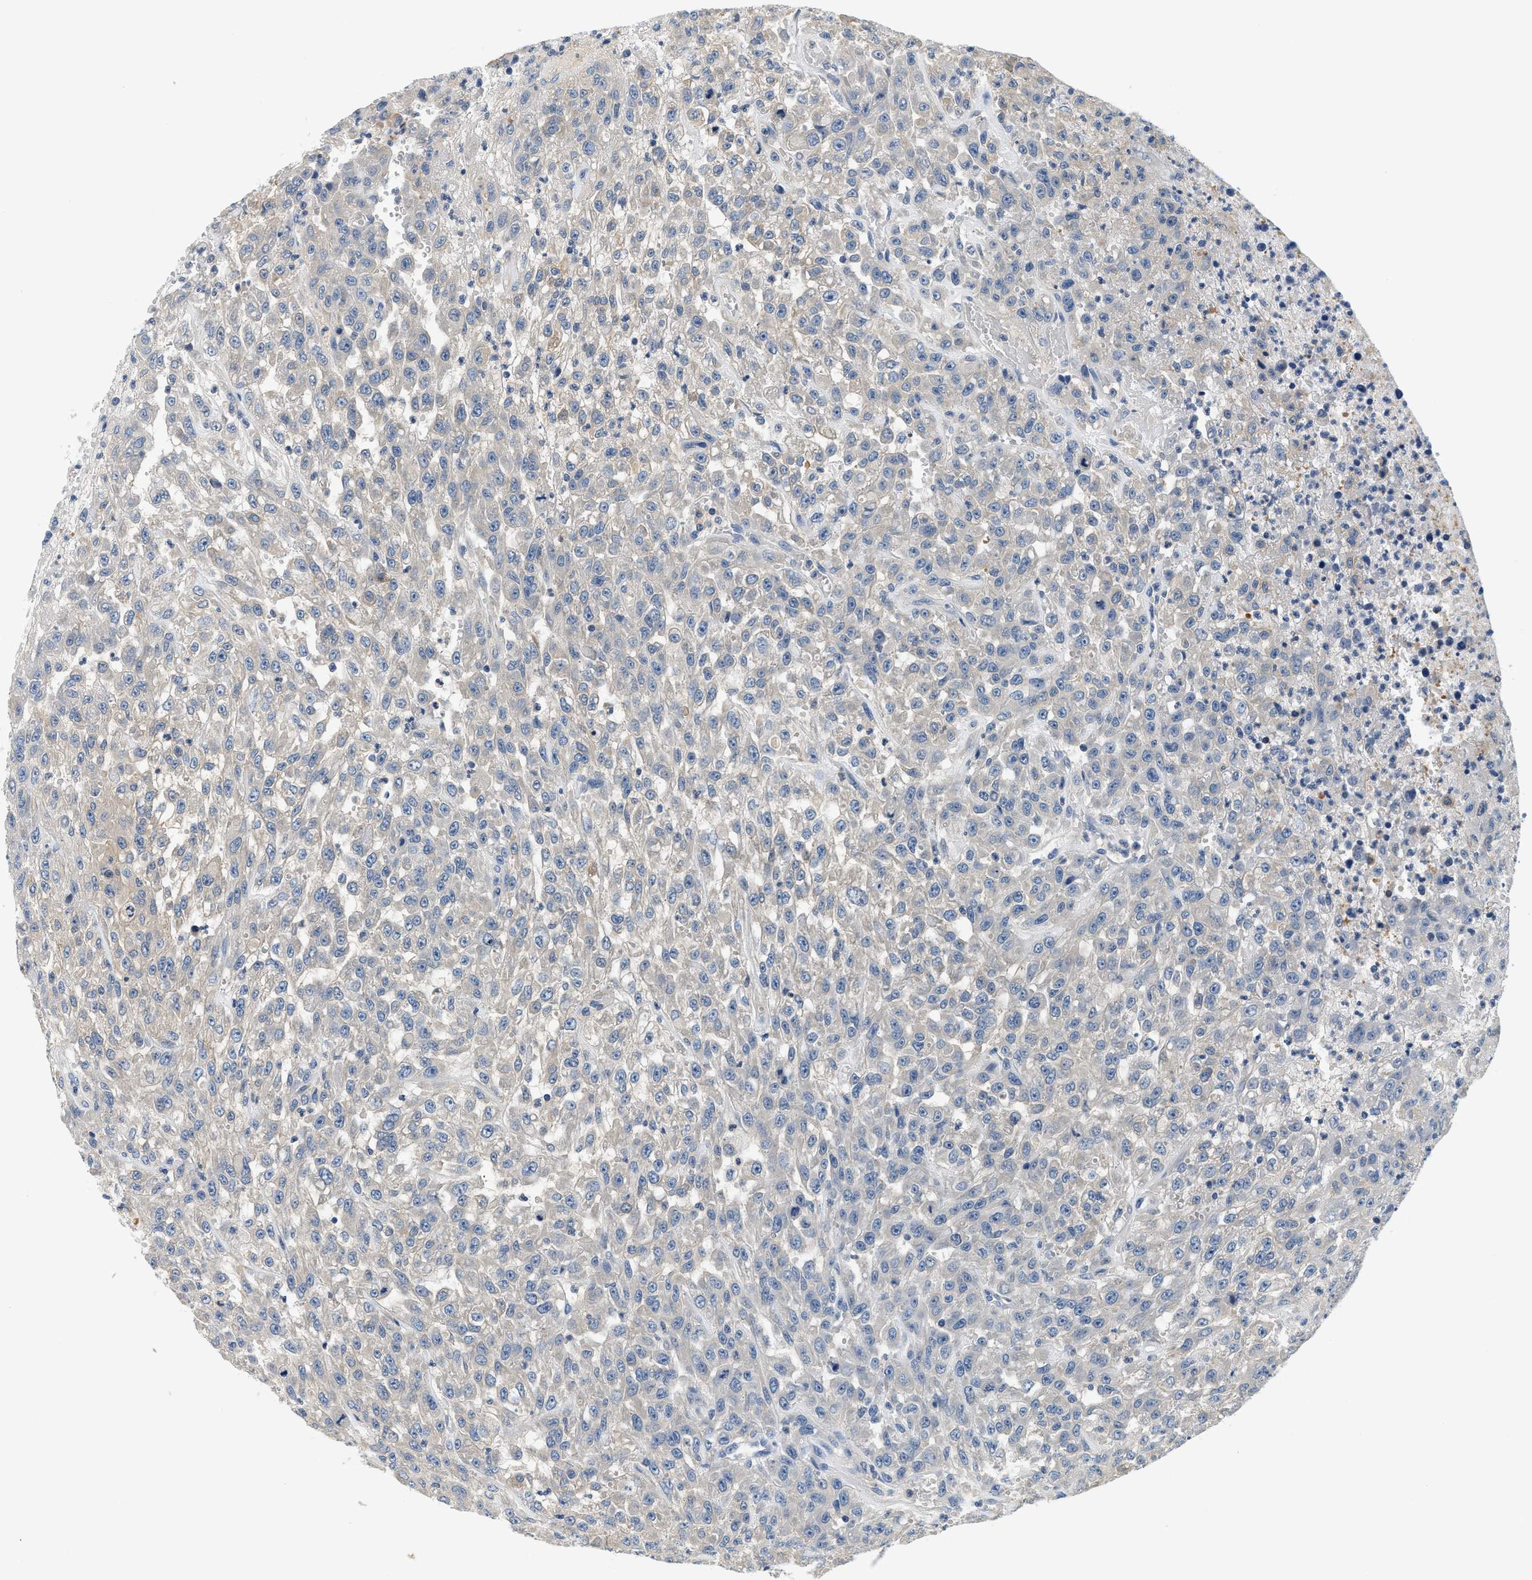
{"staining": {"intensity": "negative", "quantity": "none", "location": "none"}, "tissue": "urothelial cancer", "cell_type": "Tumor cells", "image_type": "cancer", "snomed": [{"axis": "morphology", "description": "Urothelial carcinoma, High grade"}, {"axis": "topography", "description": "Urinary bladder"}], "caption": "This is an IHC micrograph of human high-grade urothelial carcinoma. There is no staining in tumor cells.", "gene": "SLC35E1", "patient": {"sex": "male", "age": 46}}